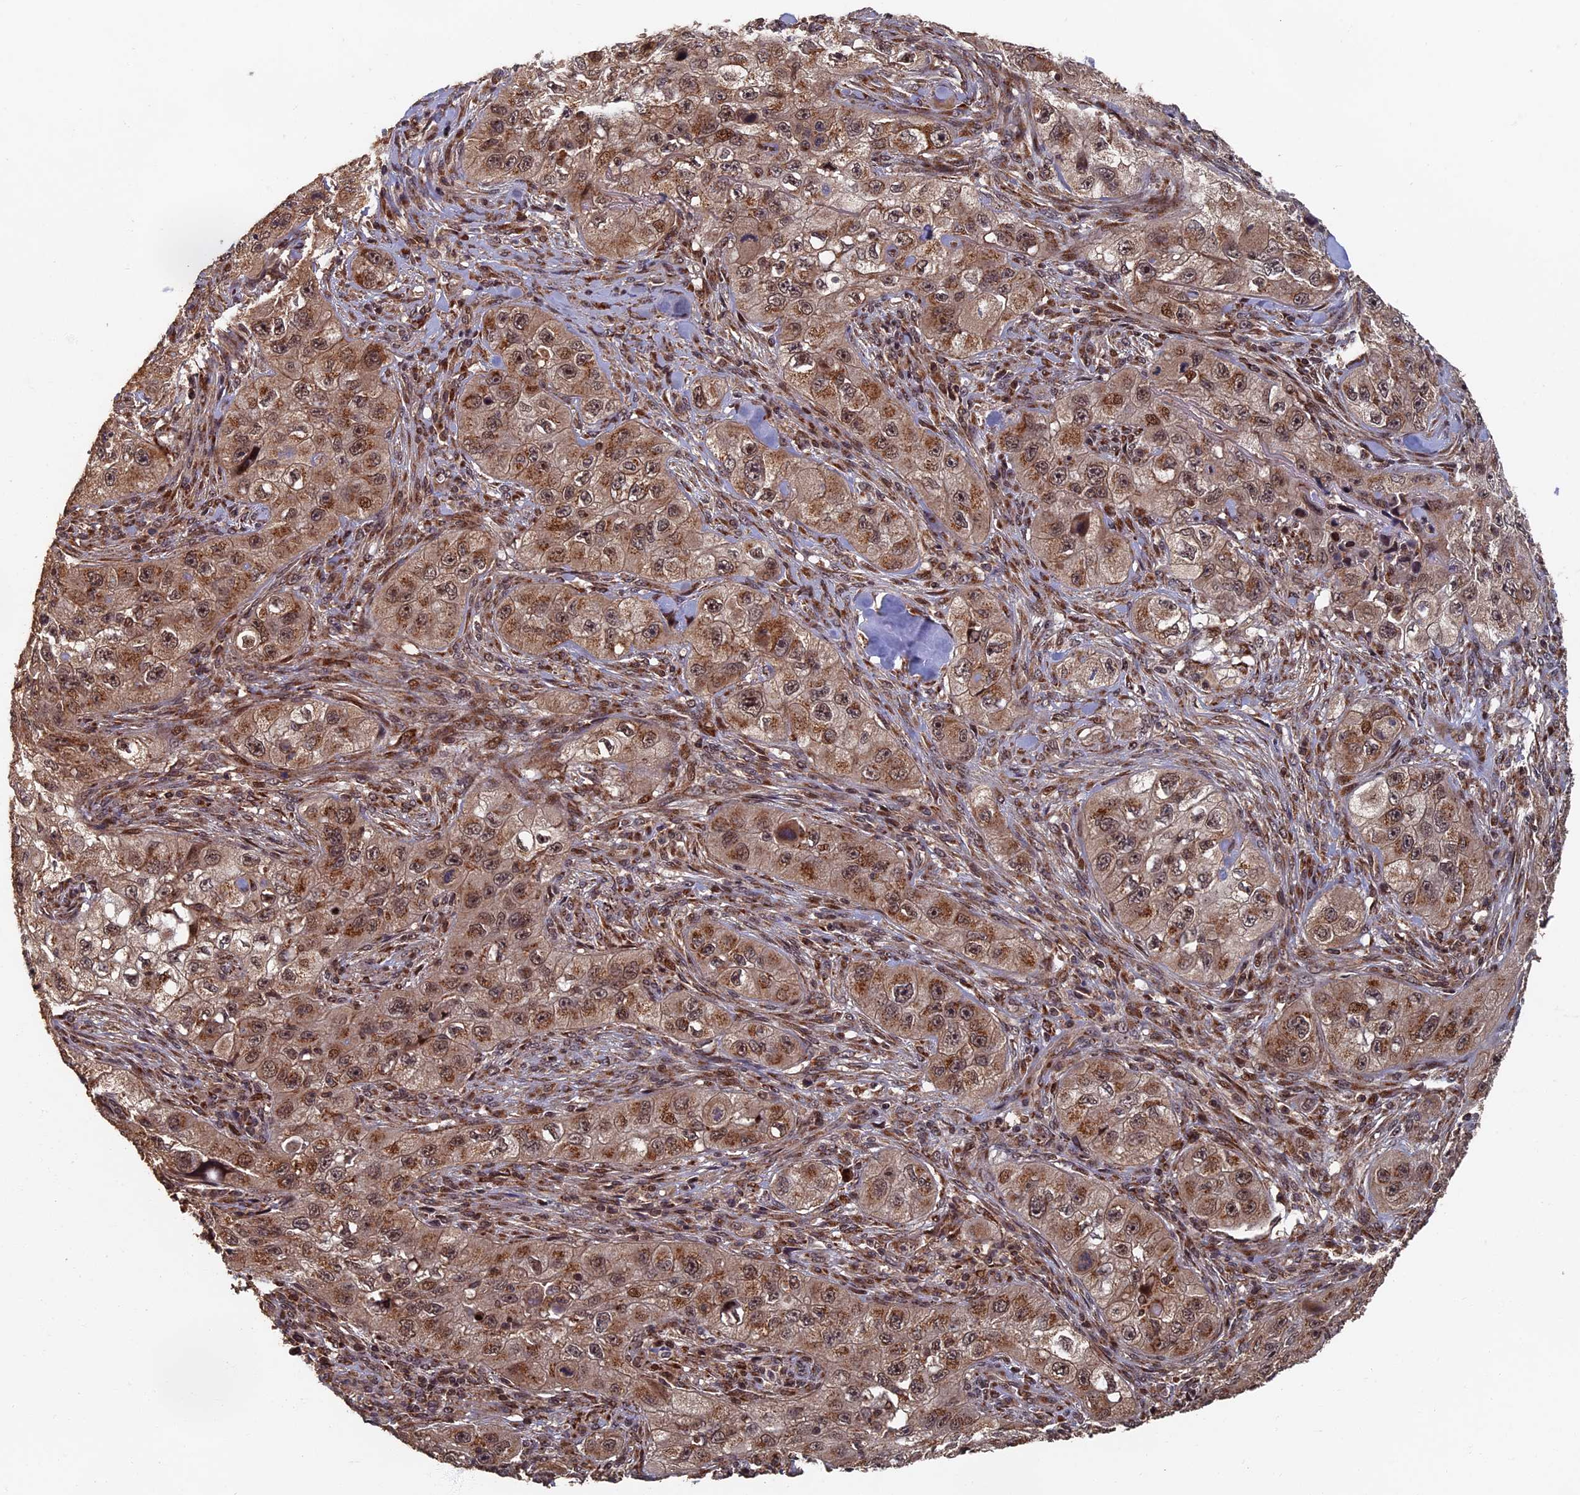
{"staining": {"intensity": "moderate", "quantity": ">75%", "location": "nuclear"}, "tissue": "skin cancer", "cell_type": "Tumor cells", "image_type": "cancer", "snomed": [{"axis": "morphology", "description": "Squamous cell carcinoma, NOS"}, {"axis": "topography", "description": "Skin"}, {"axis": "topography", "description": "Subcutis"}], "caption": "This is an image of immunohistochemistry (IHC) staining of squamous cell carcinoma (skin), which shows moderate positivity in the nuclear of tumor cells.", "gene": "RASGRF1", "patient": {"sex": "male", "age": 73}}